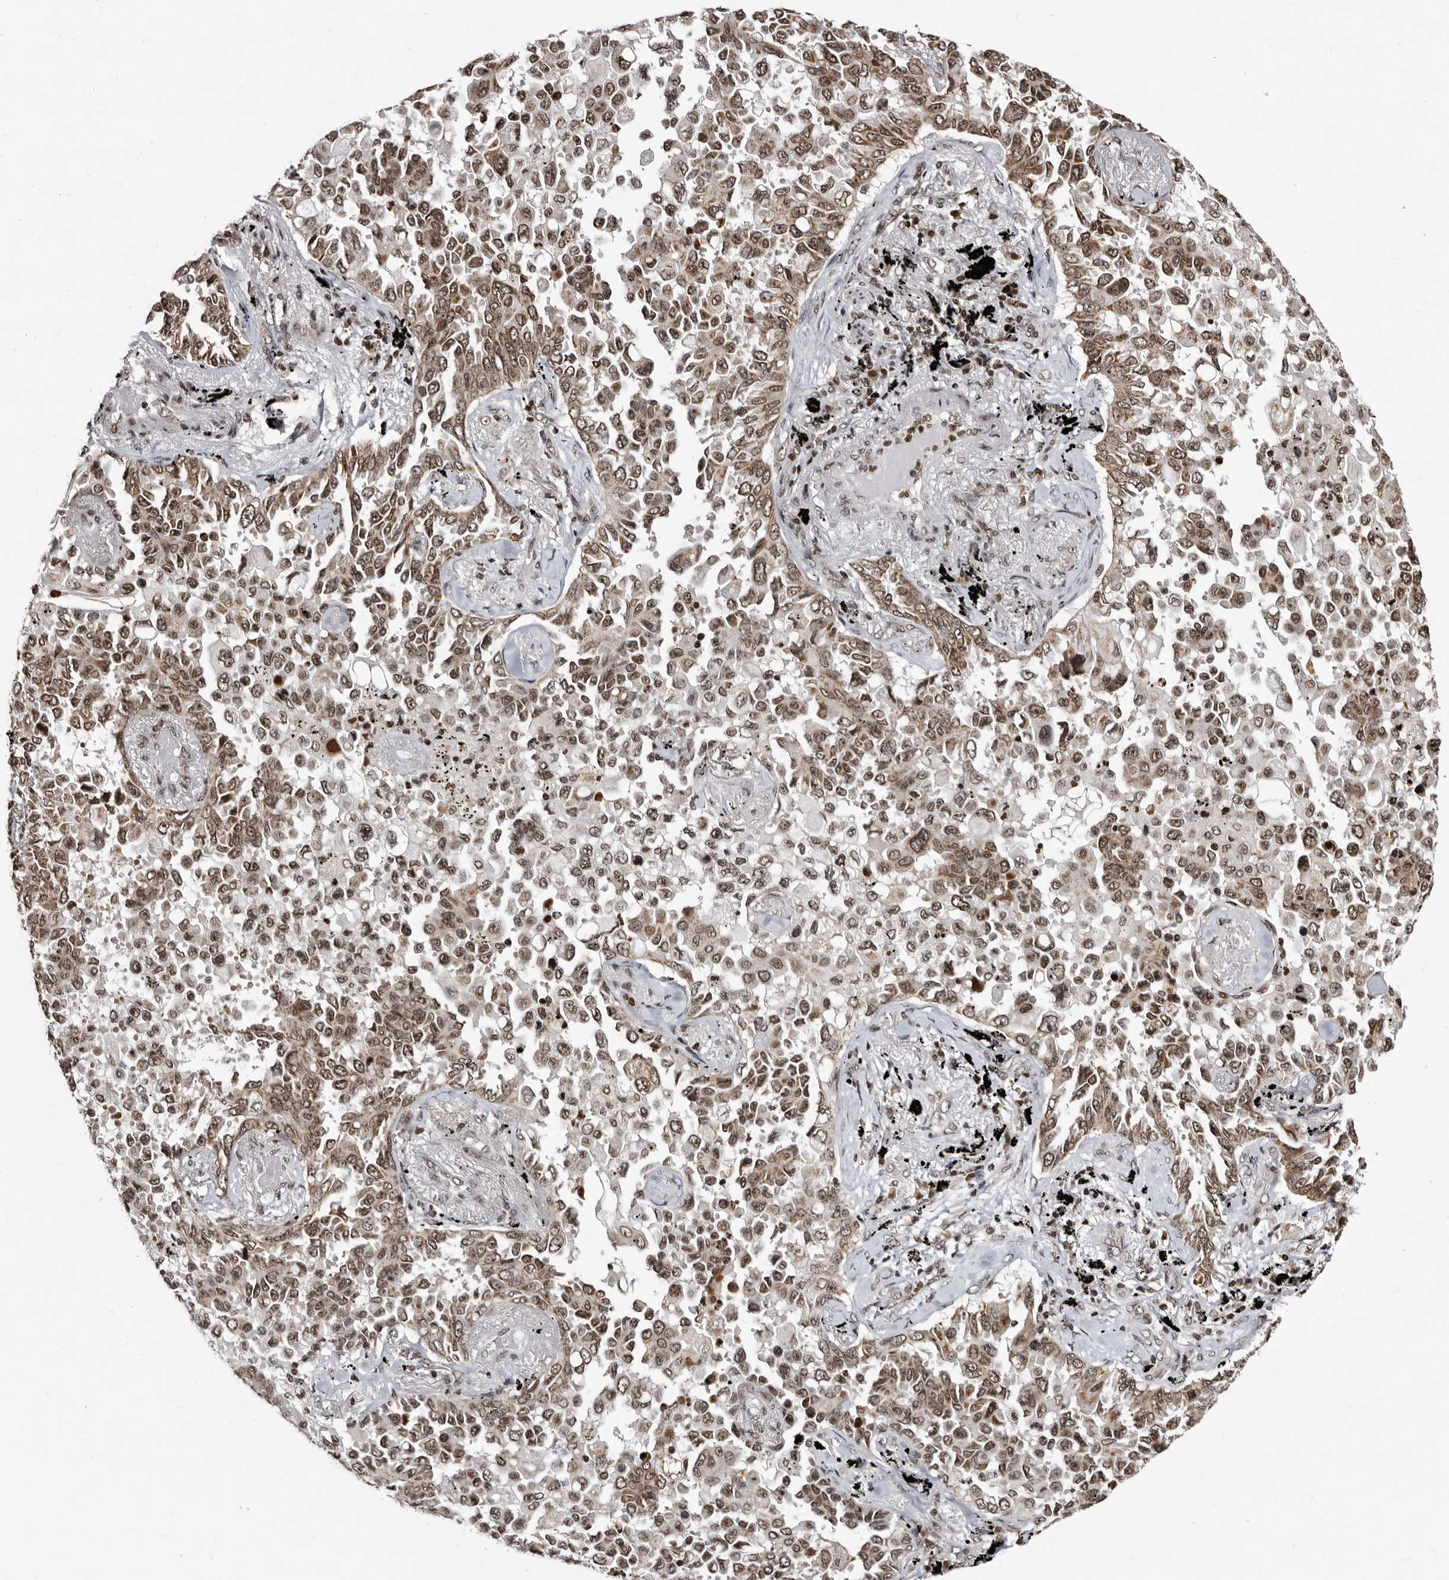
{"staining": {"intensity": "moderate", "quantity": ">75%", "location": "cytoplasmic/membranous,nuclear"}, "tissue": "lung cancer", "cell_type": "Tumor cells", "image_type": "cancer", "snomed": [{"axis": "morphology", "description": "Adenocarcinoma, NOS"}, {"axis": "topography", "description": "Lung"}], "caption": "Lung cancer (adenocarcinoma) tissue displays moderate cytoplasmic/membranous and nuclear positivity in about >75% of tumor cells, visualized by immunohistochemistry.", "gene": "THUMPD1", "patient": {"sex": "female", "age": 67}}